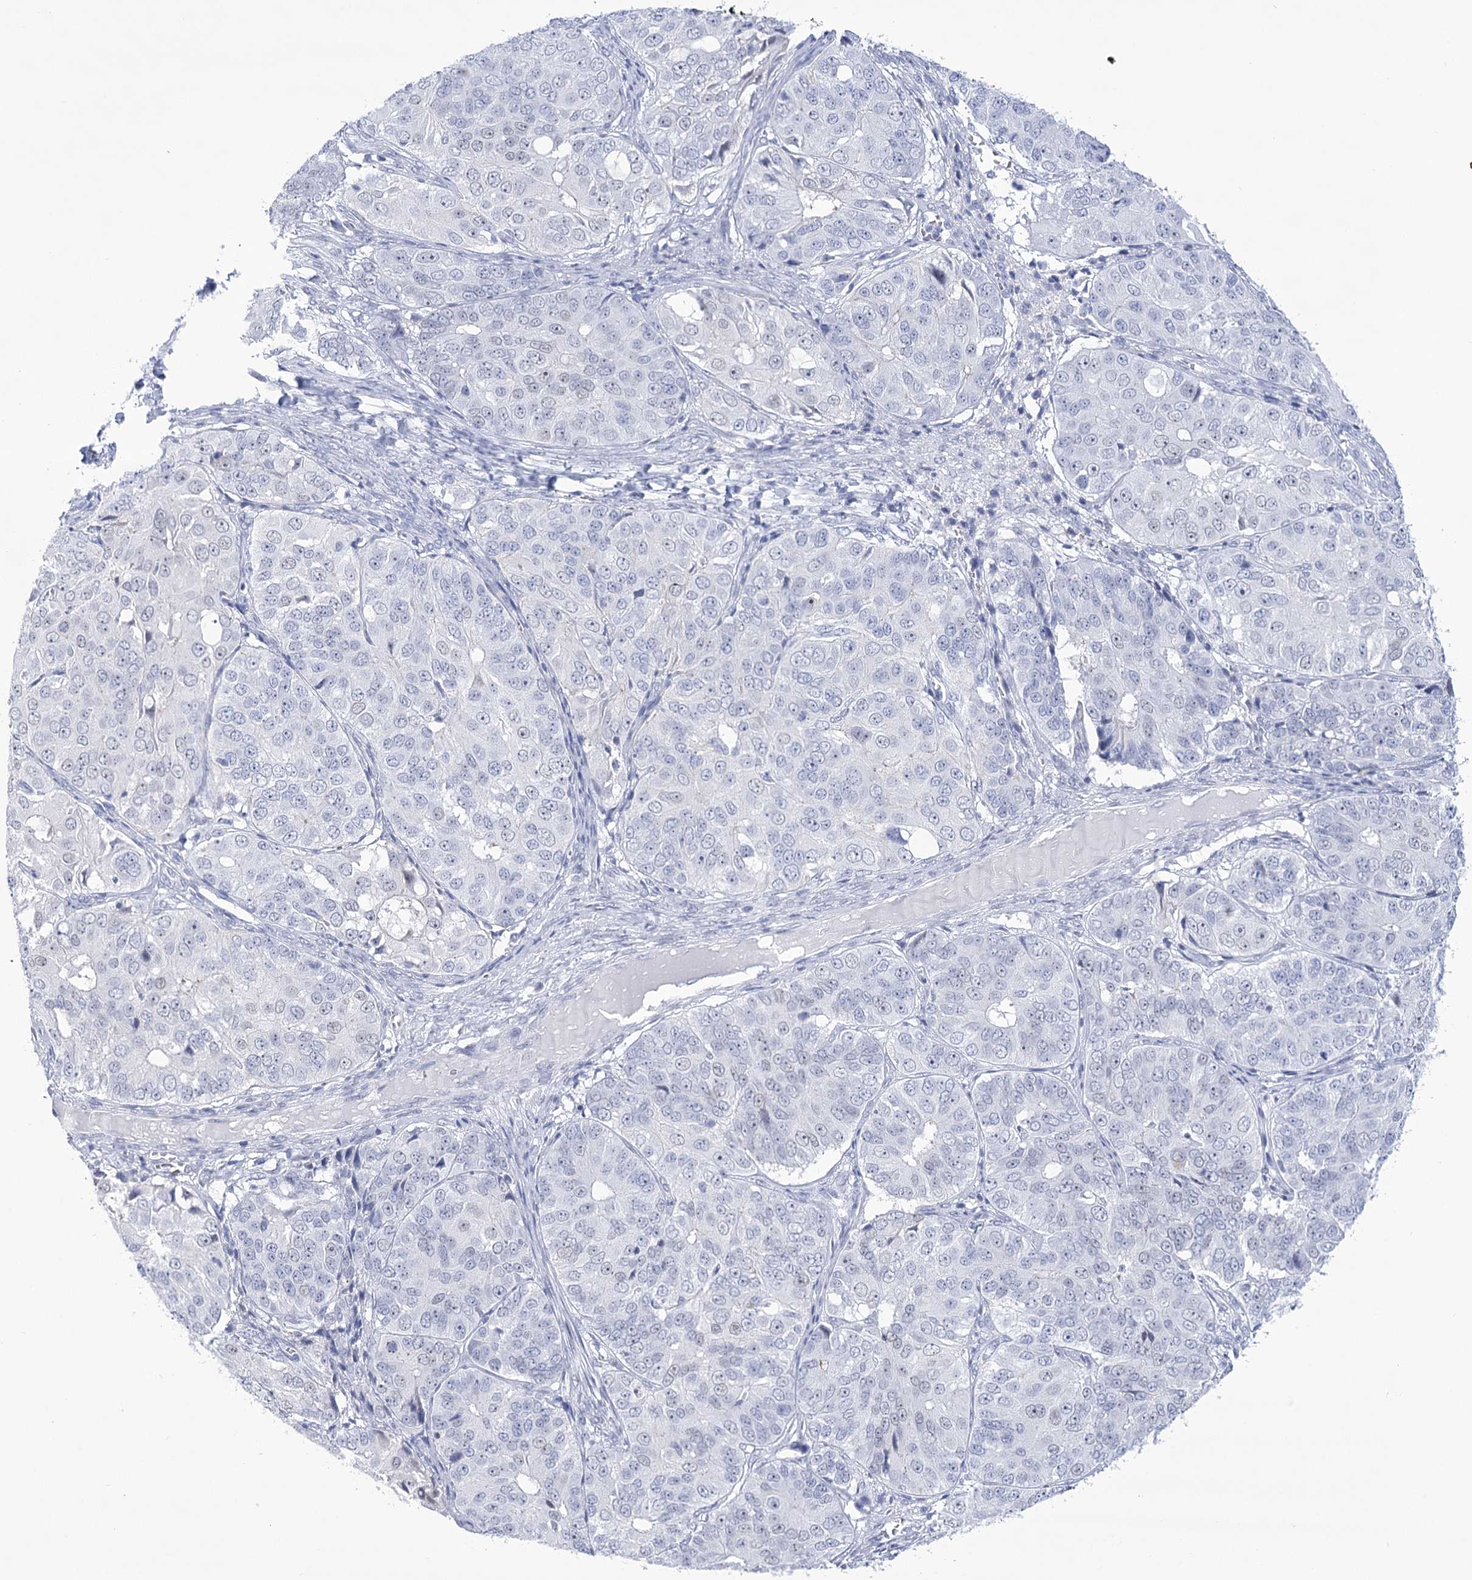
{"staining": {"intensity": "negative", "quantity": "none", "location": "none"}, "tissue": "ovarian cancer", "cell_type": "Tumor cells", "image_type": "cancer", "snomed": [{"axis": "morphology", "description": "Carcinoma, endometroid"}, {"axis": "topography", "description": "Ovary"}], "caption": "Immunohistochemical staining of human endometroid carcinoma (ovarian) reveals no significant expression in tumor cells.", "gene": "HORMAD1", "patient": {"sex": "female", "age": 51}}